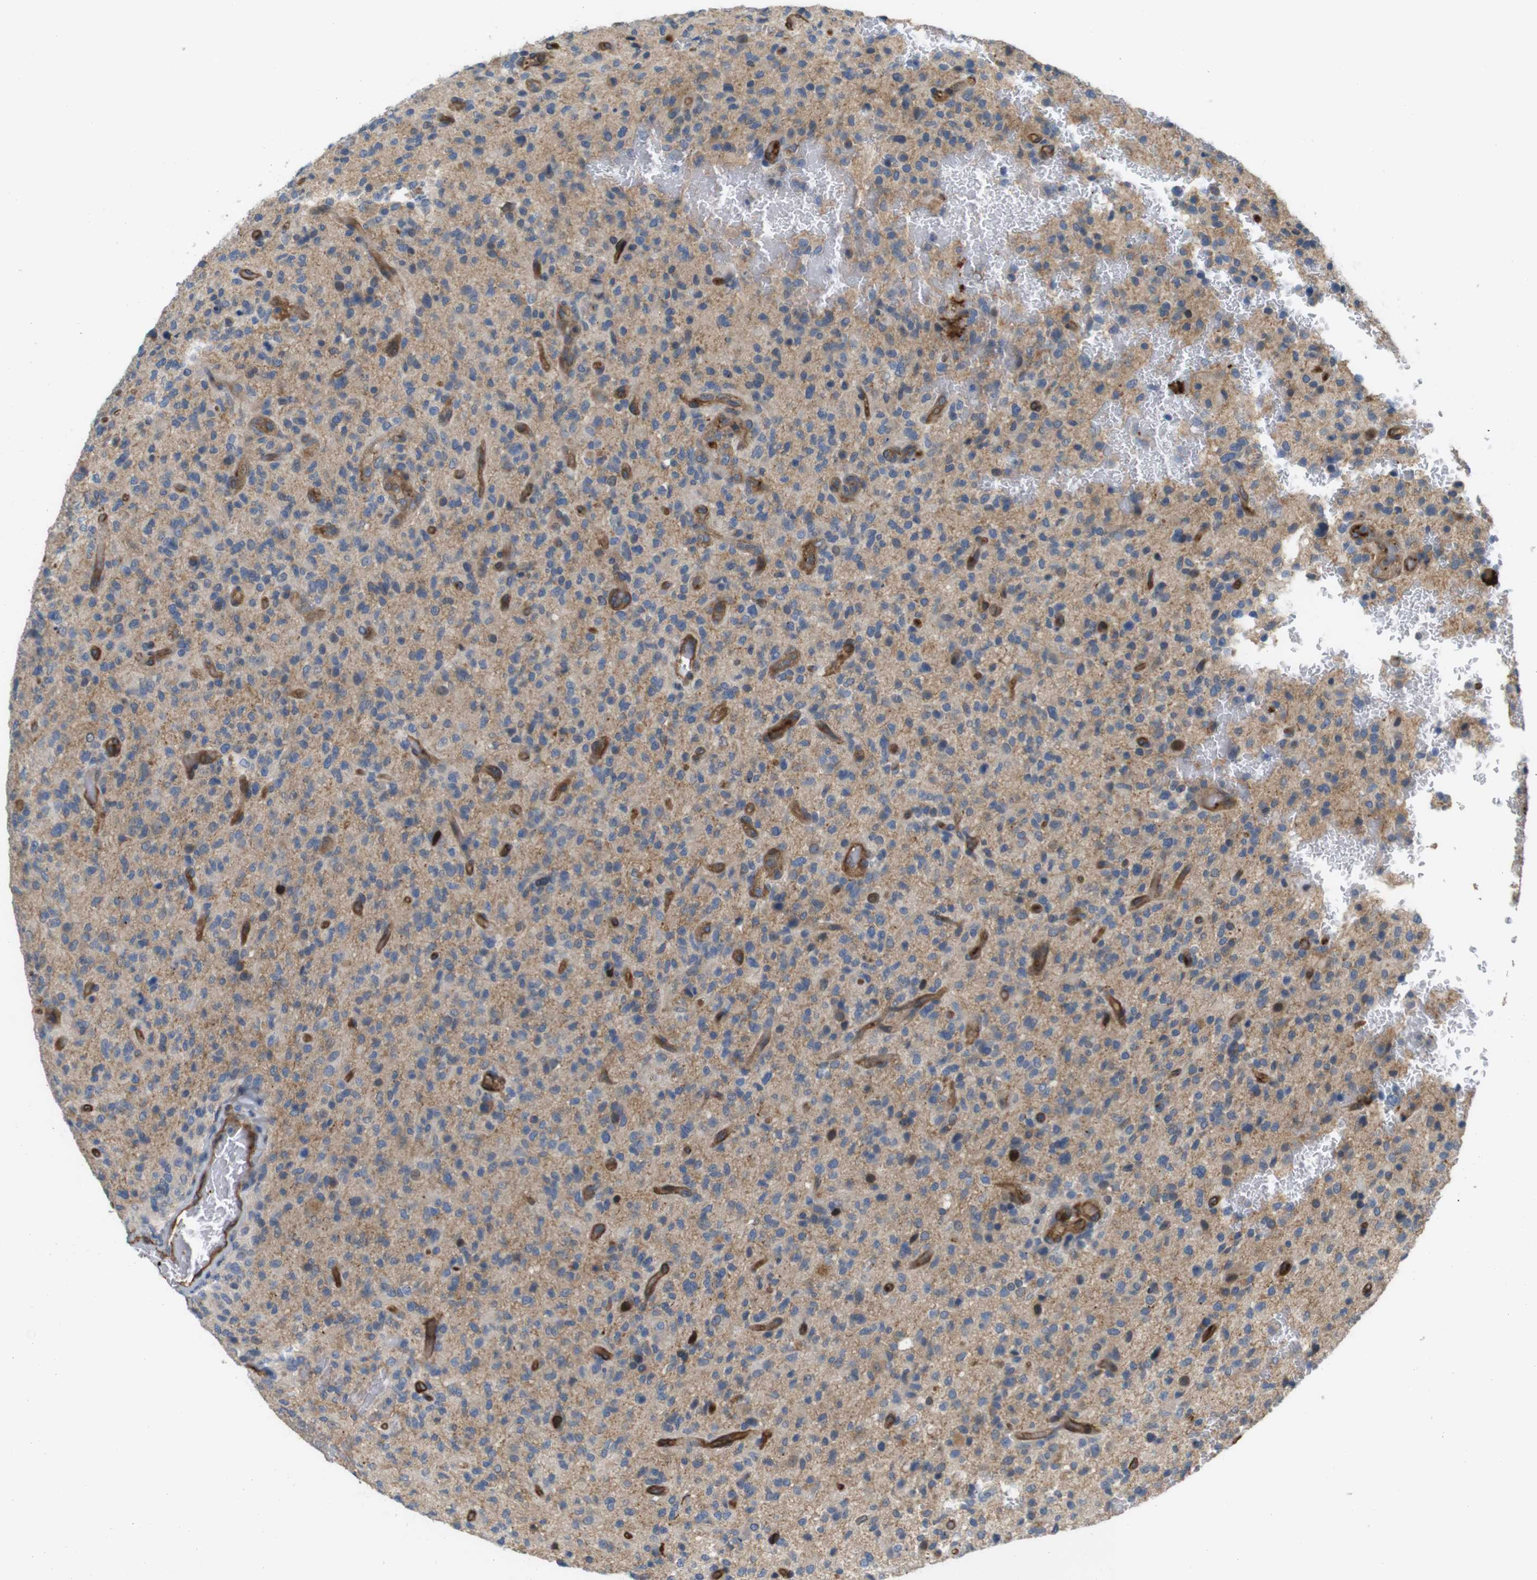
{"staining": {"intensity": "moderate", "quantity": ">75%", "location": "cytoplasmic/membranous"}, "tissue": "glioma", "cell_type": "Tumor cells", "image_type": "cancer", "snomed": [{"axis": "morphology", "description": "Glioma, malignant, High grade"}, {"axis": "topography", "description": "Brain"}], "caption": "Malignant glioma (high-grade) tissue shows moderate cytoplasmic/membranous positivity in approximately >75% of tumor cells (DAB (3,3'-diaminobenzidine) IHC, brown staining for protein, blue staining for nuclei).", "gene": "BVES", "patient": {"sex": "male", "age": 71}}